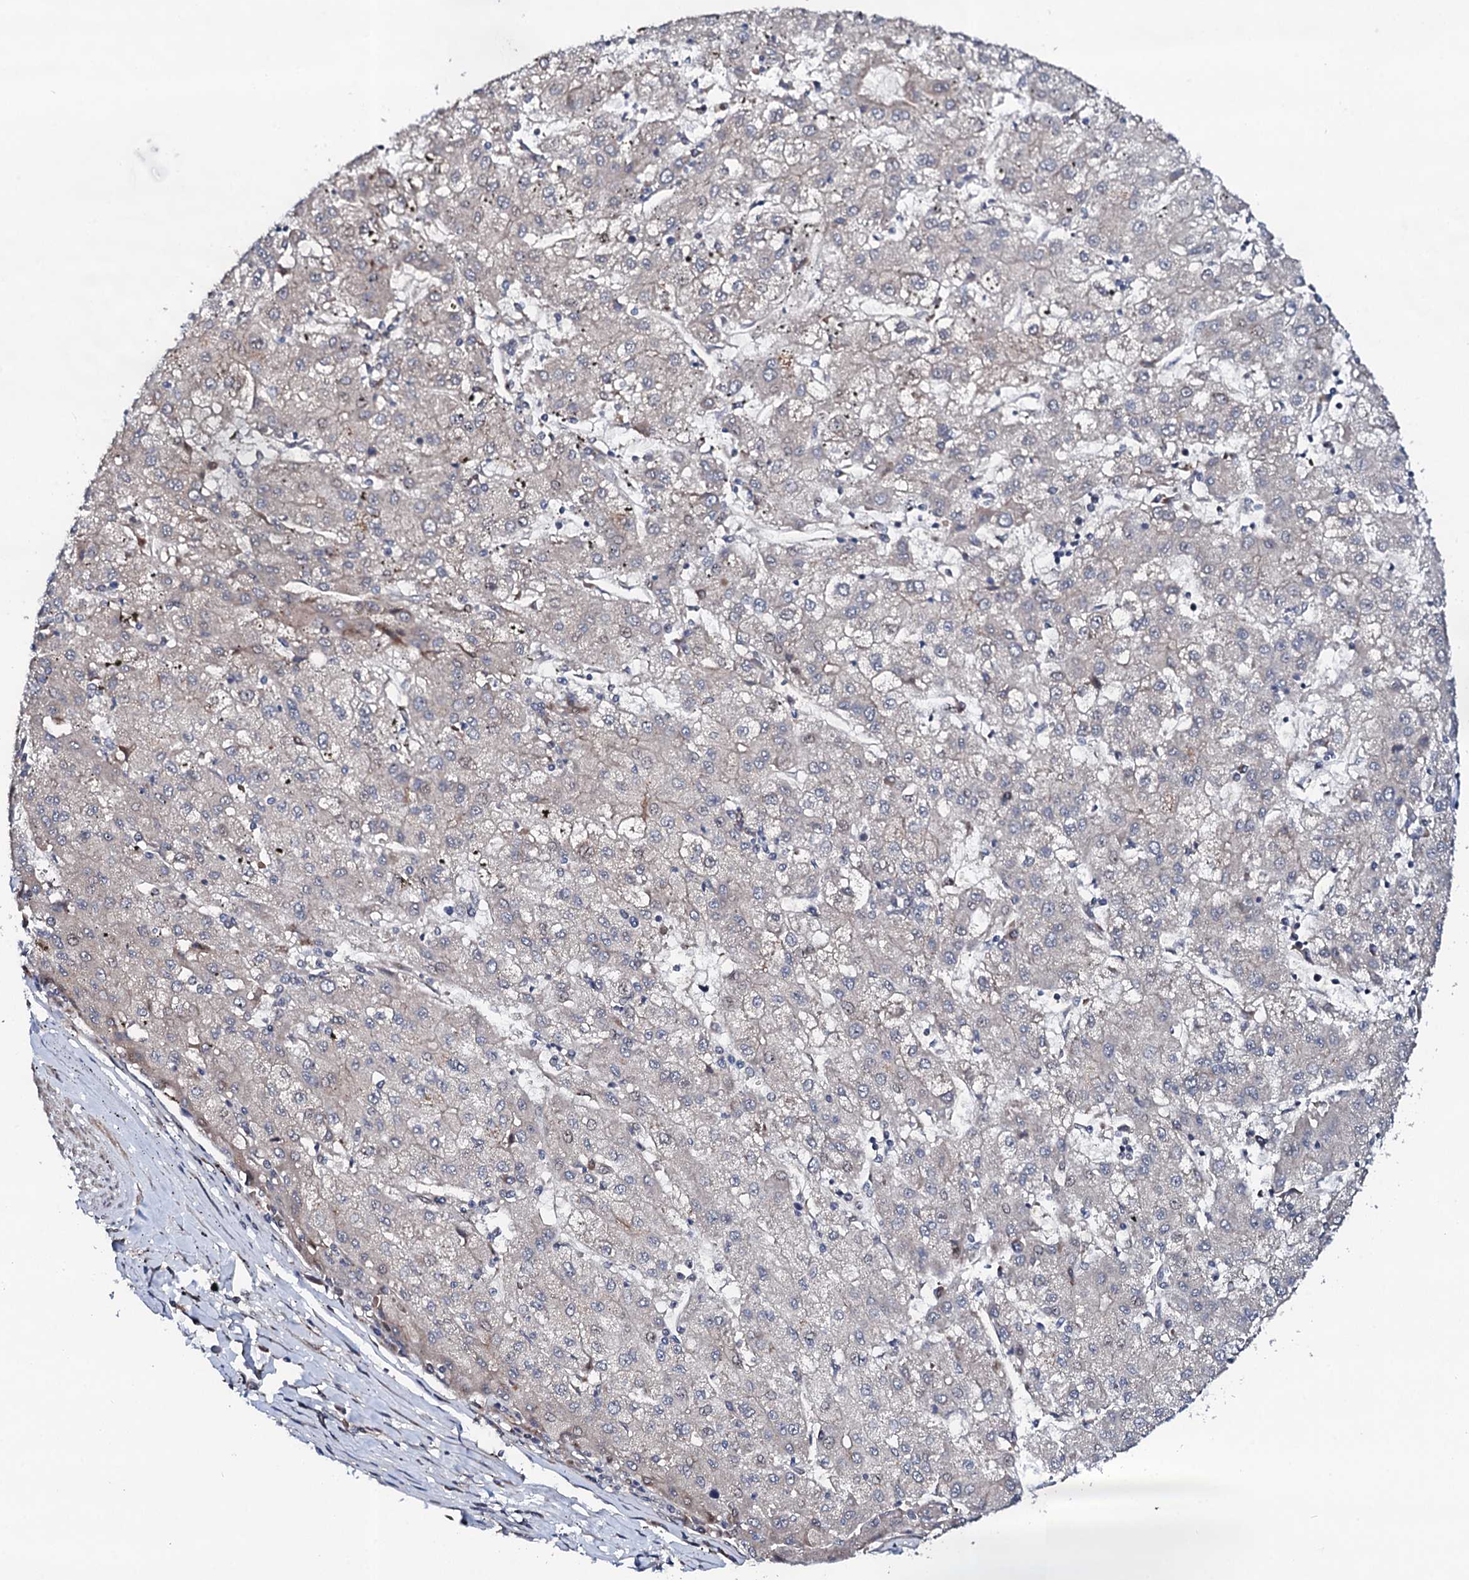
{"staining": {"intensity": "negative", "quantity": "none", "location": "none"}, "tissue": "liver cancer", "cell_type": "Tumor cells", "image_type": "cancer", "snomed": [{"axis": "morphology", "description": "Carcinoma, Hepatocellular, NOS"}, {"axis": "topography", "description": "Liver"}], "caption": "A high-resolution histopathology image shows immunohistochemistry (IHC) staining of hepatocellular carcinoma (liver), which demonstrates no significant positivity in tumor cells.", "gene": "CIAO2A", "patient": {"sex": "male", "age": 72}}